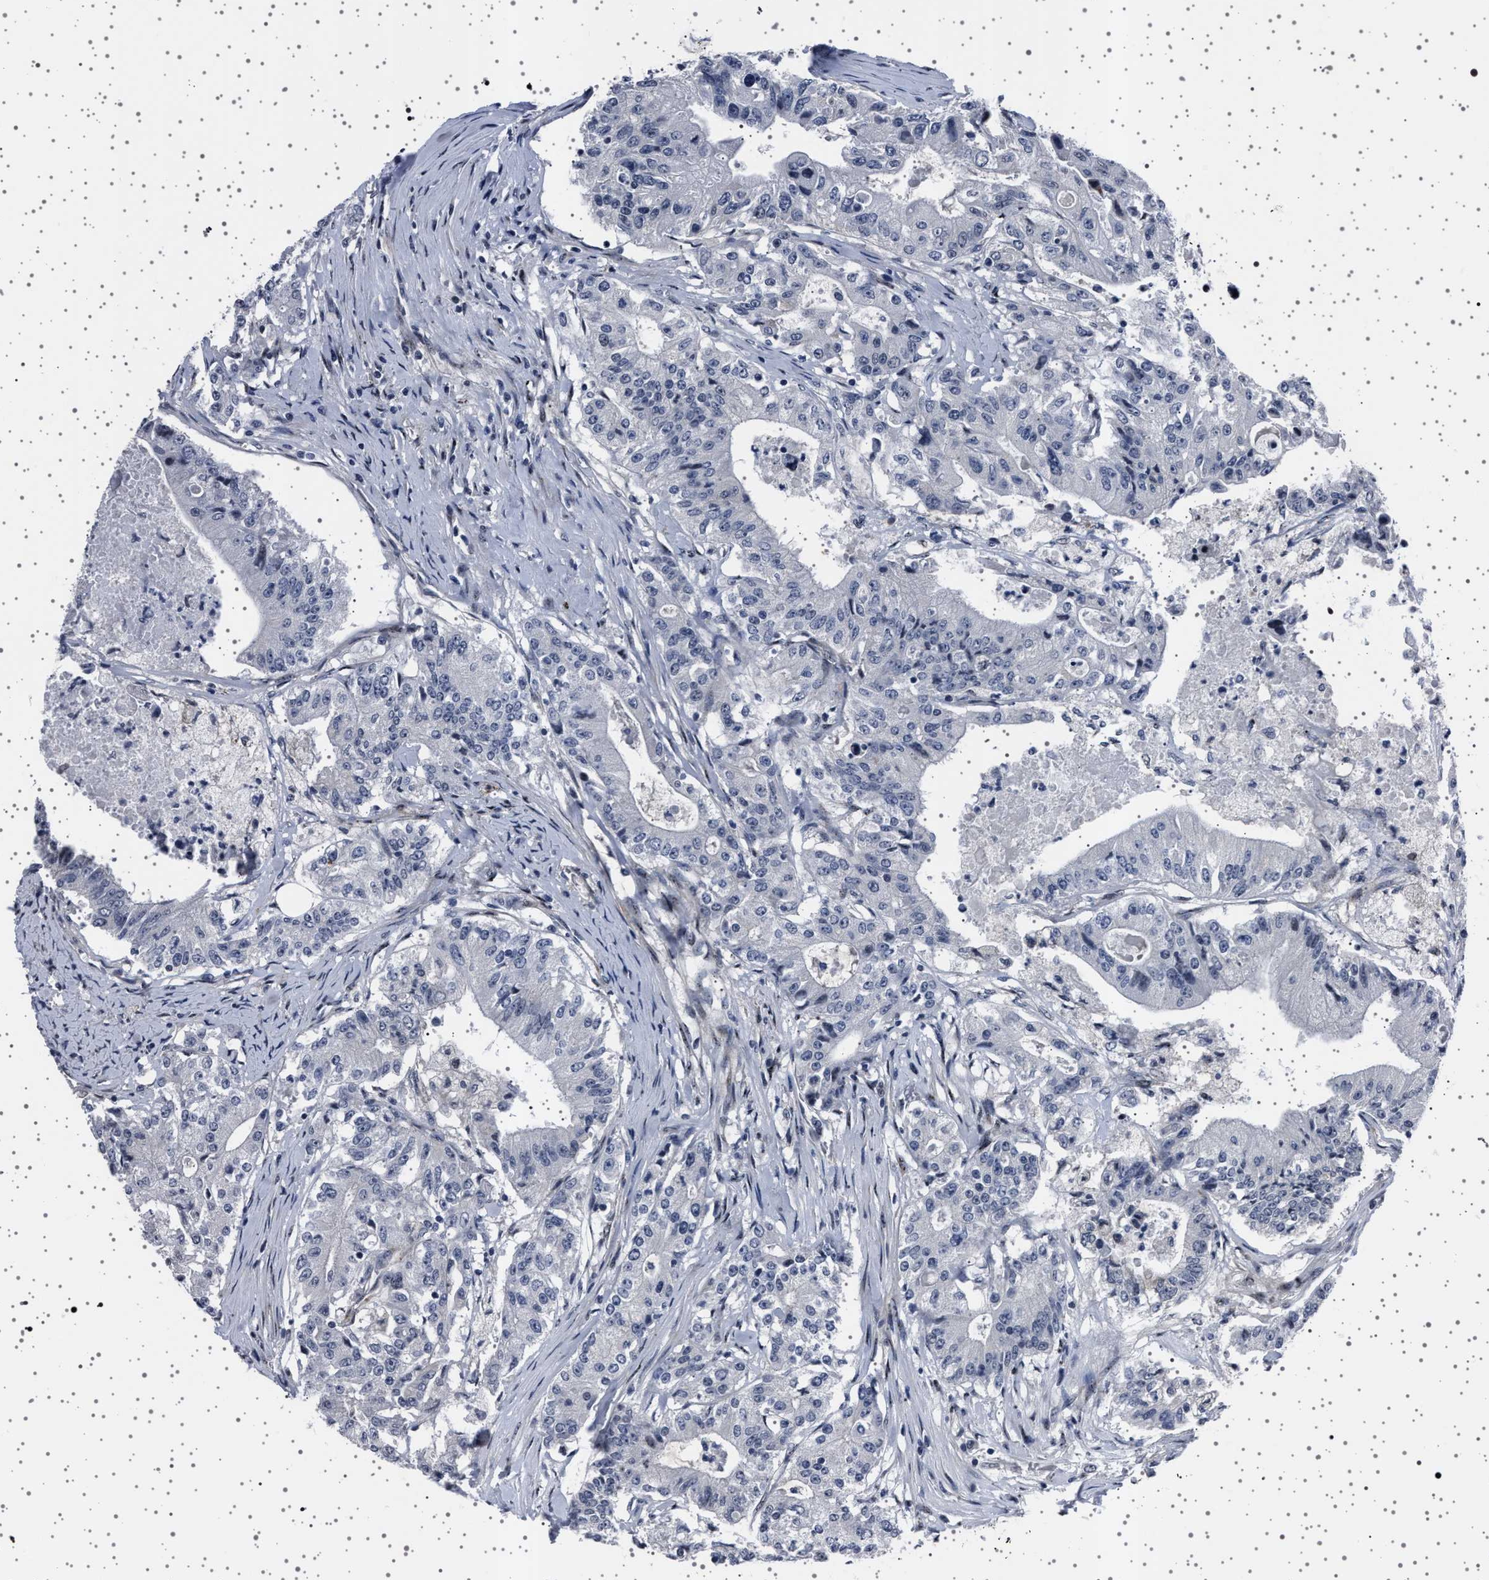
{"staining": {"intensity": "negative", "quantity": "none", "location": "none"}, "tissue": "colorectal cancer", "cell_type": "Tumor cells", "image_type": "cancer", "snomed": [{"axis": "morphology", "description": "Adenocarcinoma, NOS"}, {"axis": "topography", "description": "Colon"}], "caption": "This is an immunohistochemistry image of colorectal cancer. There is no positivity in tumor cells.", "gene": "PAK5", "patient": {"sex": "female", "age": 77}}